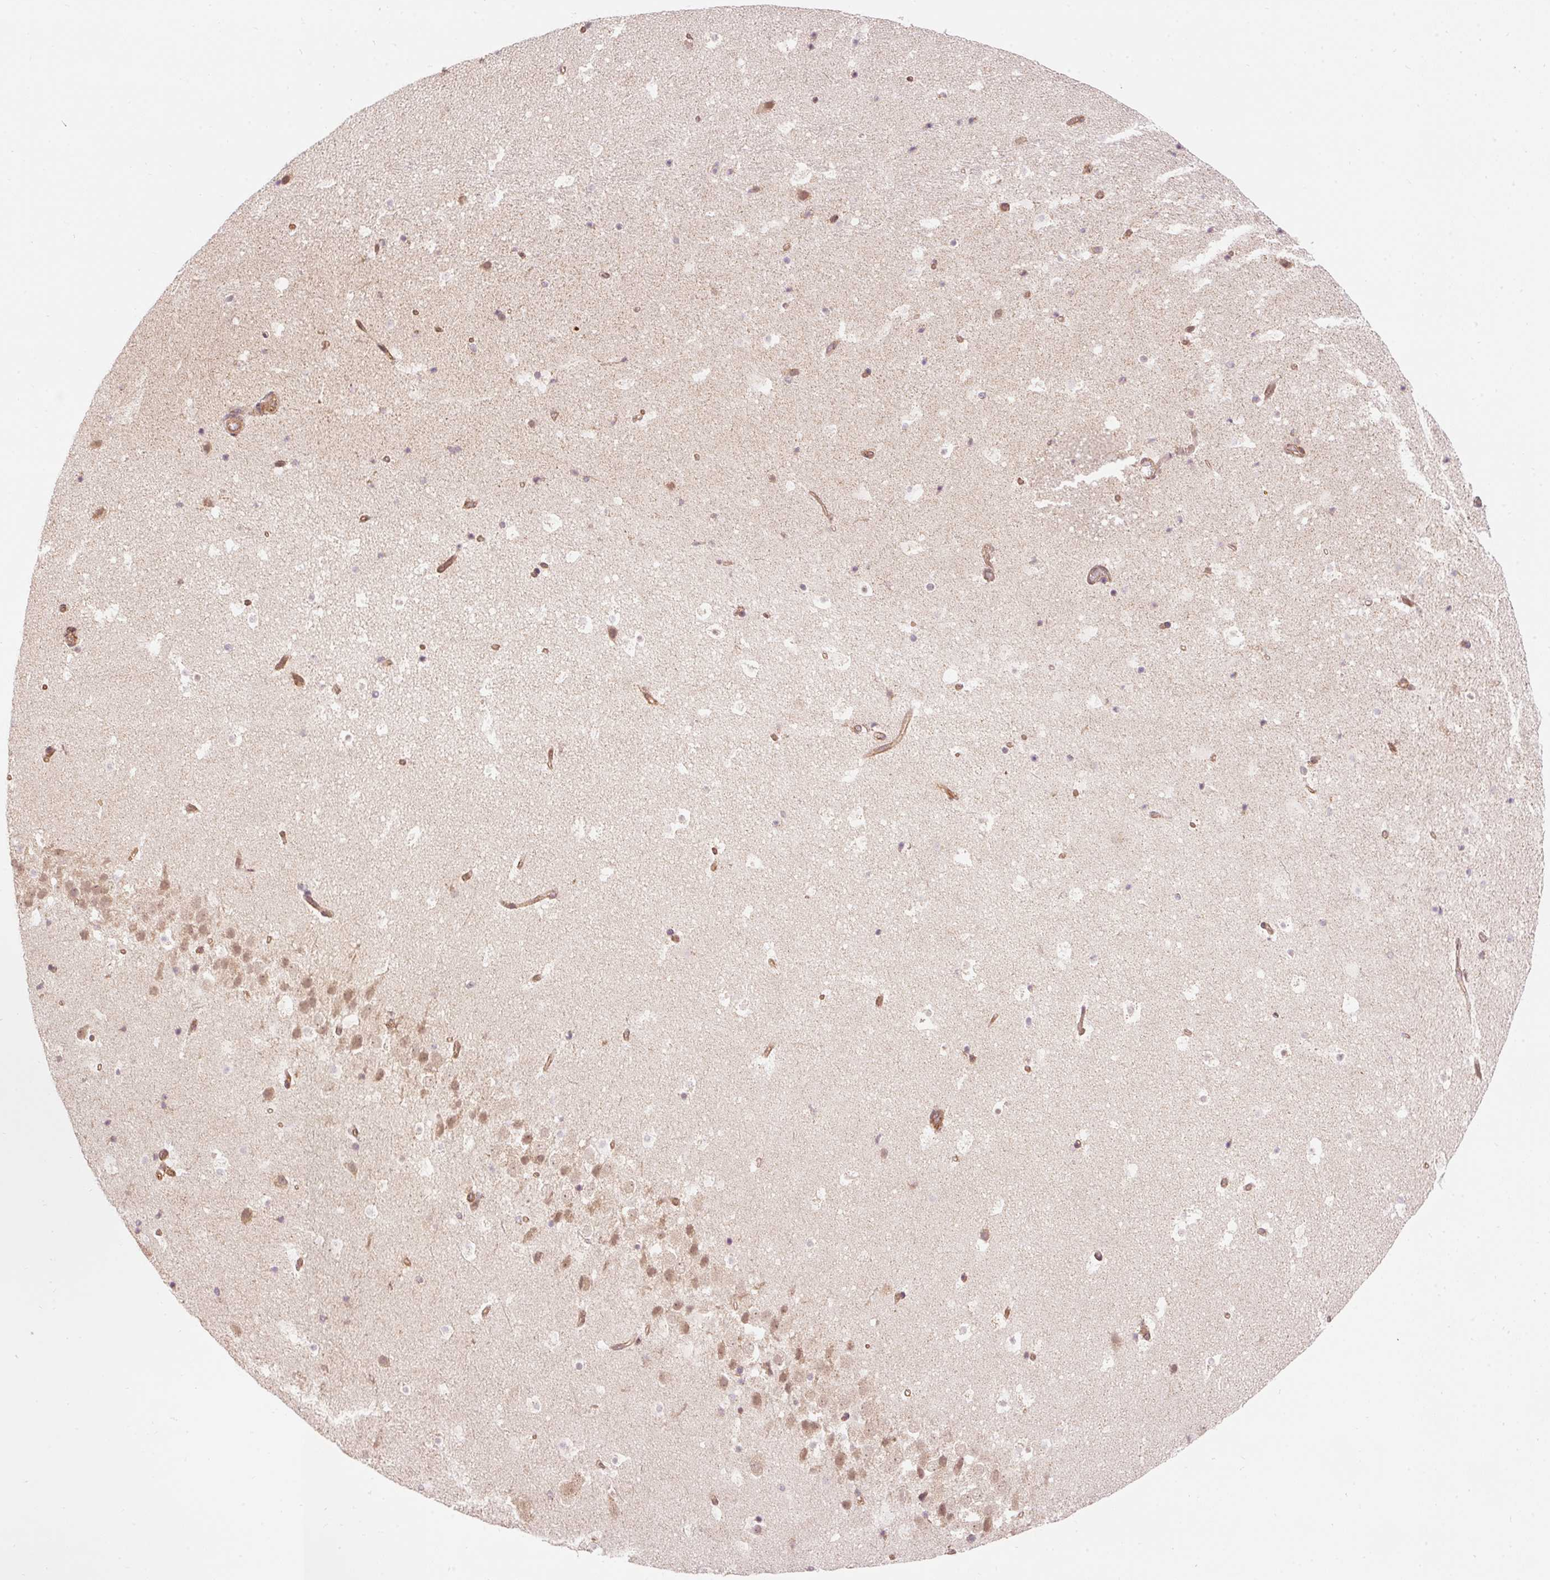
{"staining": {"intensity": "weak", "quantity": "<25%", "location": "cytoplasmic/membranous"}, "tissue": "hippocampus", "cell_type": "Glial cells", "image_type": "normal", "snomed": [{"axis": "morphology", "description": "Normal tissue, NOS"}, {"axis": "topography", "description": "Hippocampus"}], "caption": "Immunohistochemistry photomicrograph of normal hippocampus: human hippocampus stained with DAB demonstrates no significant protein staining in glial cells.", "gene": "ADCY4", "patient": {"sex": "male", "age": 37}}